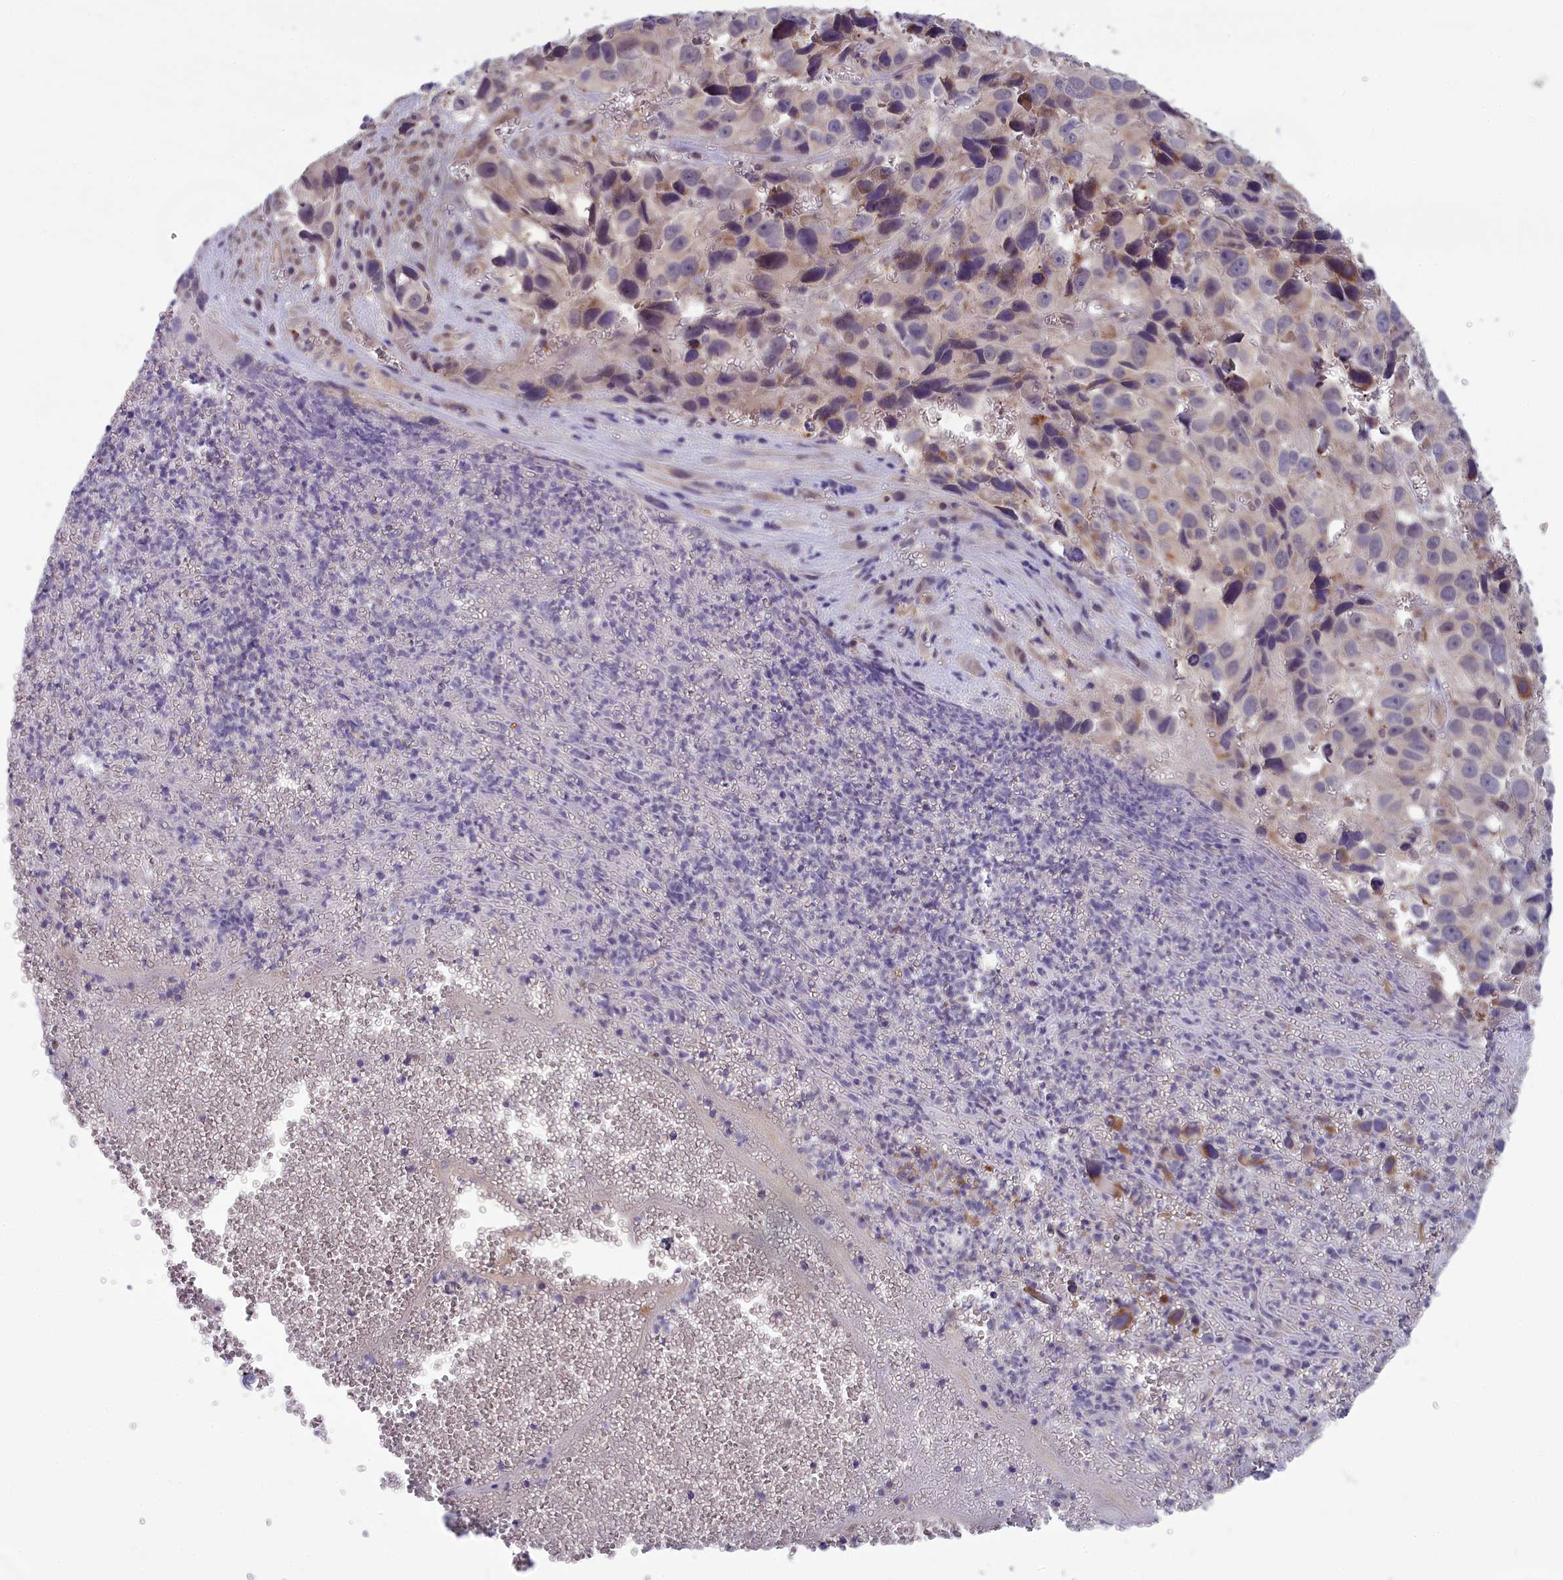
{"staining": {"intensity": "moderate", "quantity": "<25%", "location": "cytoplasmic/membranous"}, "tissue": "melanoma", "cell_type": "Tumor cells", "image_type": "cancer", "snomed": [{"axis": "morphology", "description": "Malignant melanoma, NOS"}, {"axis": "topography", "description": "Skin"}], "caption": "Malignant melanoma stained with DAB IHC demonstrates low levels of moderate cytoplasmic/membranous positivity in about <25% of tumor cells.", "gene": "MRI1", "patient": {"sex": "male", "age": 84}}